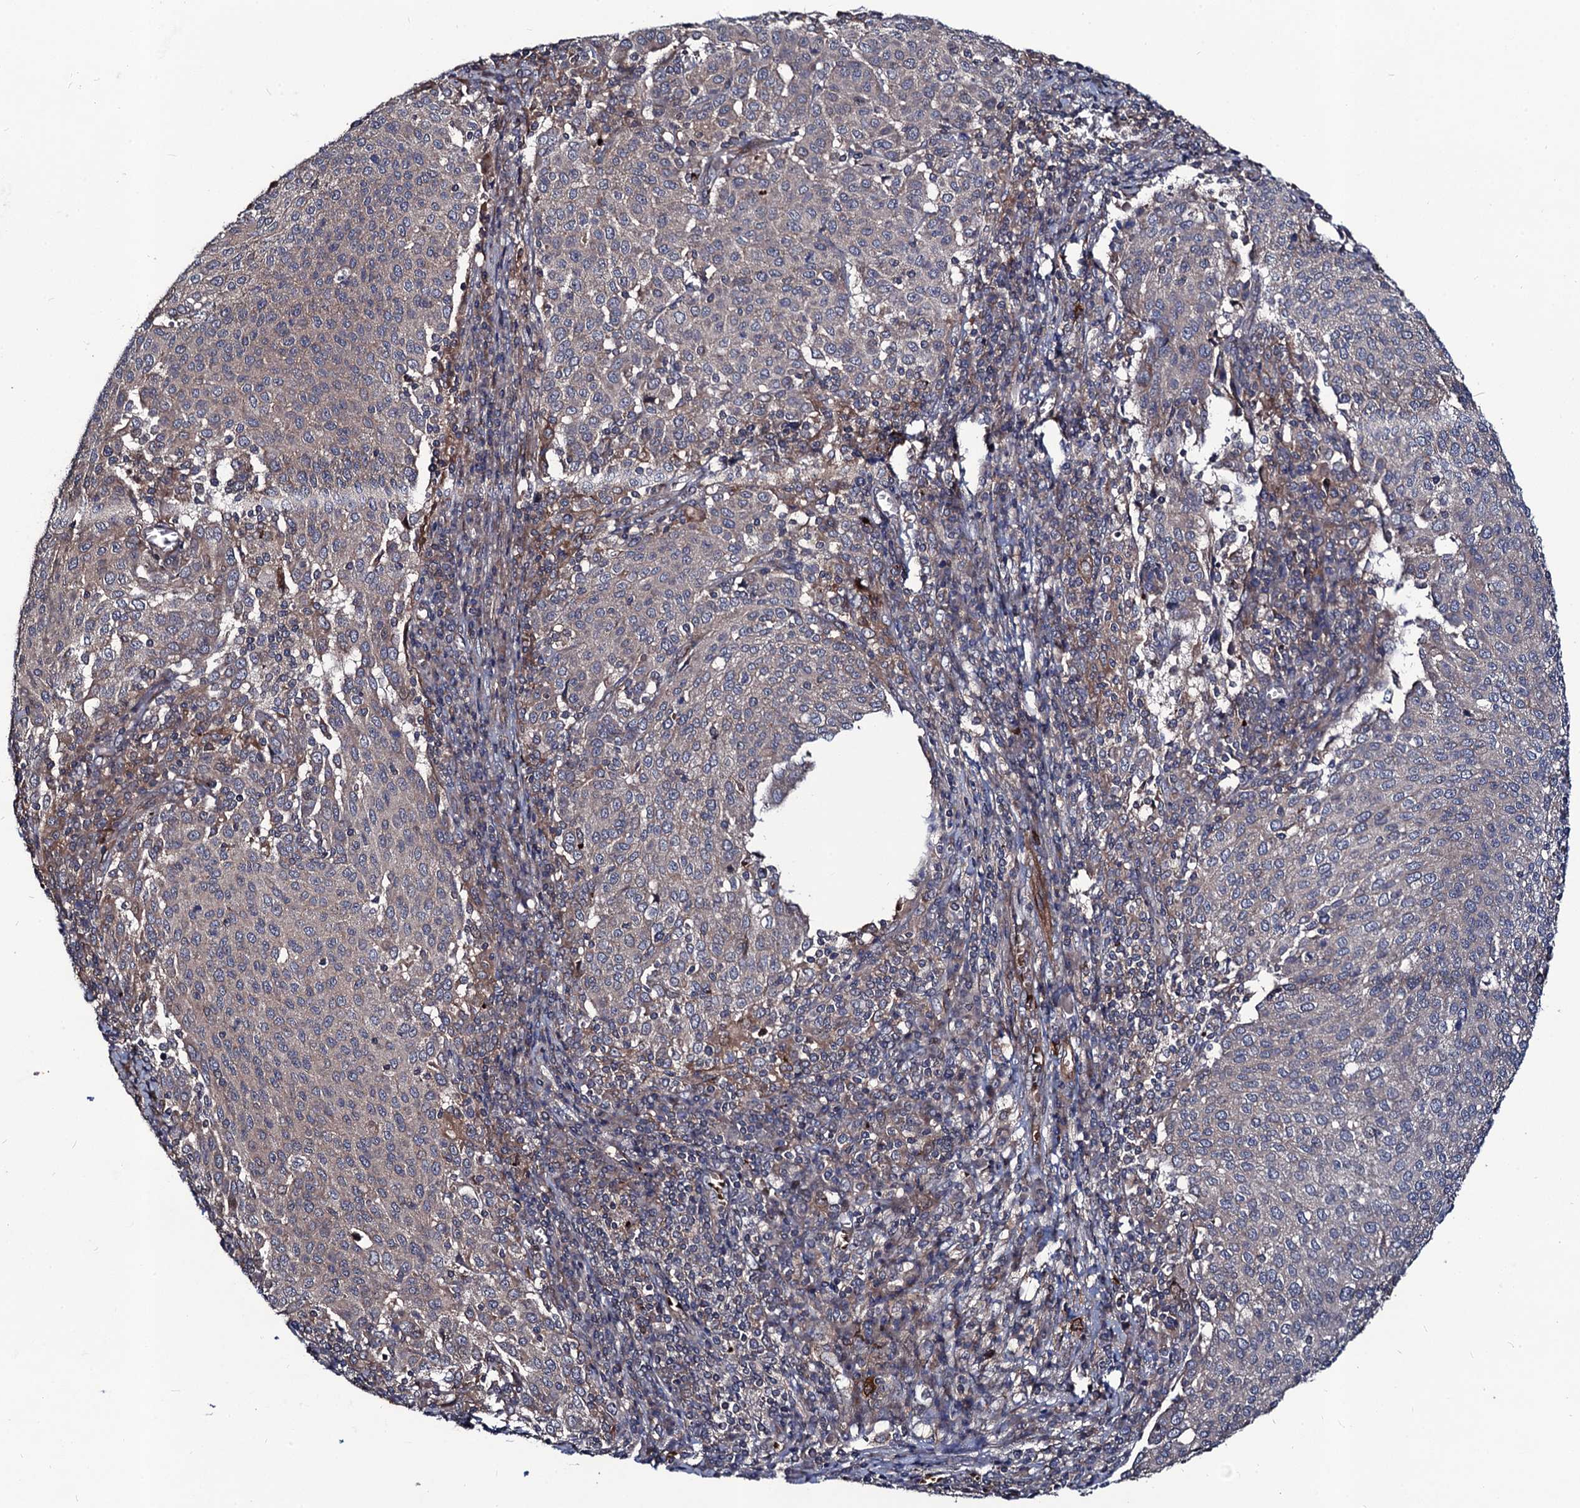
{"staining": {"intensity": "negative", "quantity": "none", "location": "none"}, "tissue": "cervical cancer", "cell_type": "Tumor cells", "image_type": "cancer", "snomed": [{"axis": "morphology", "description": "Squamous cell carcinoma, NOS"}, {"axis": "topography", "description": "Cervix"}], "caption": "This is an immunohistochemistry micrograph of human squamous cell carcinoma (cervical). There is no positivity in tumor cells.", "gene": "KXD1", "patient": {"sex": "female", "age": 46}}